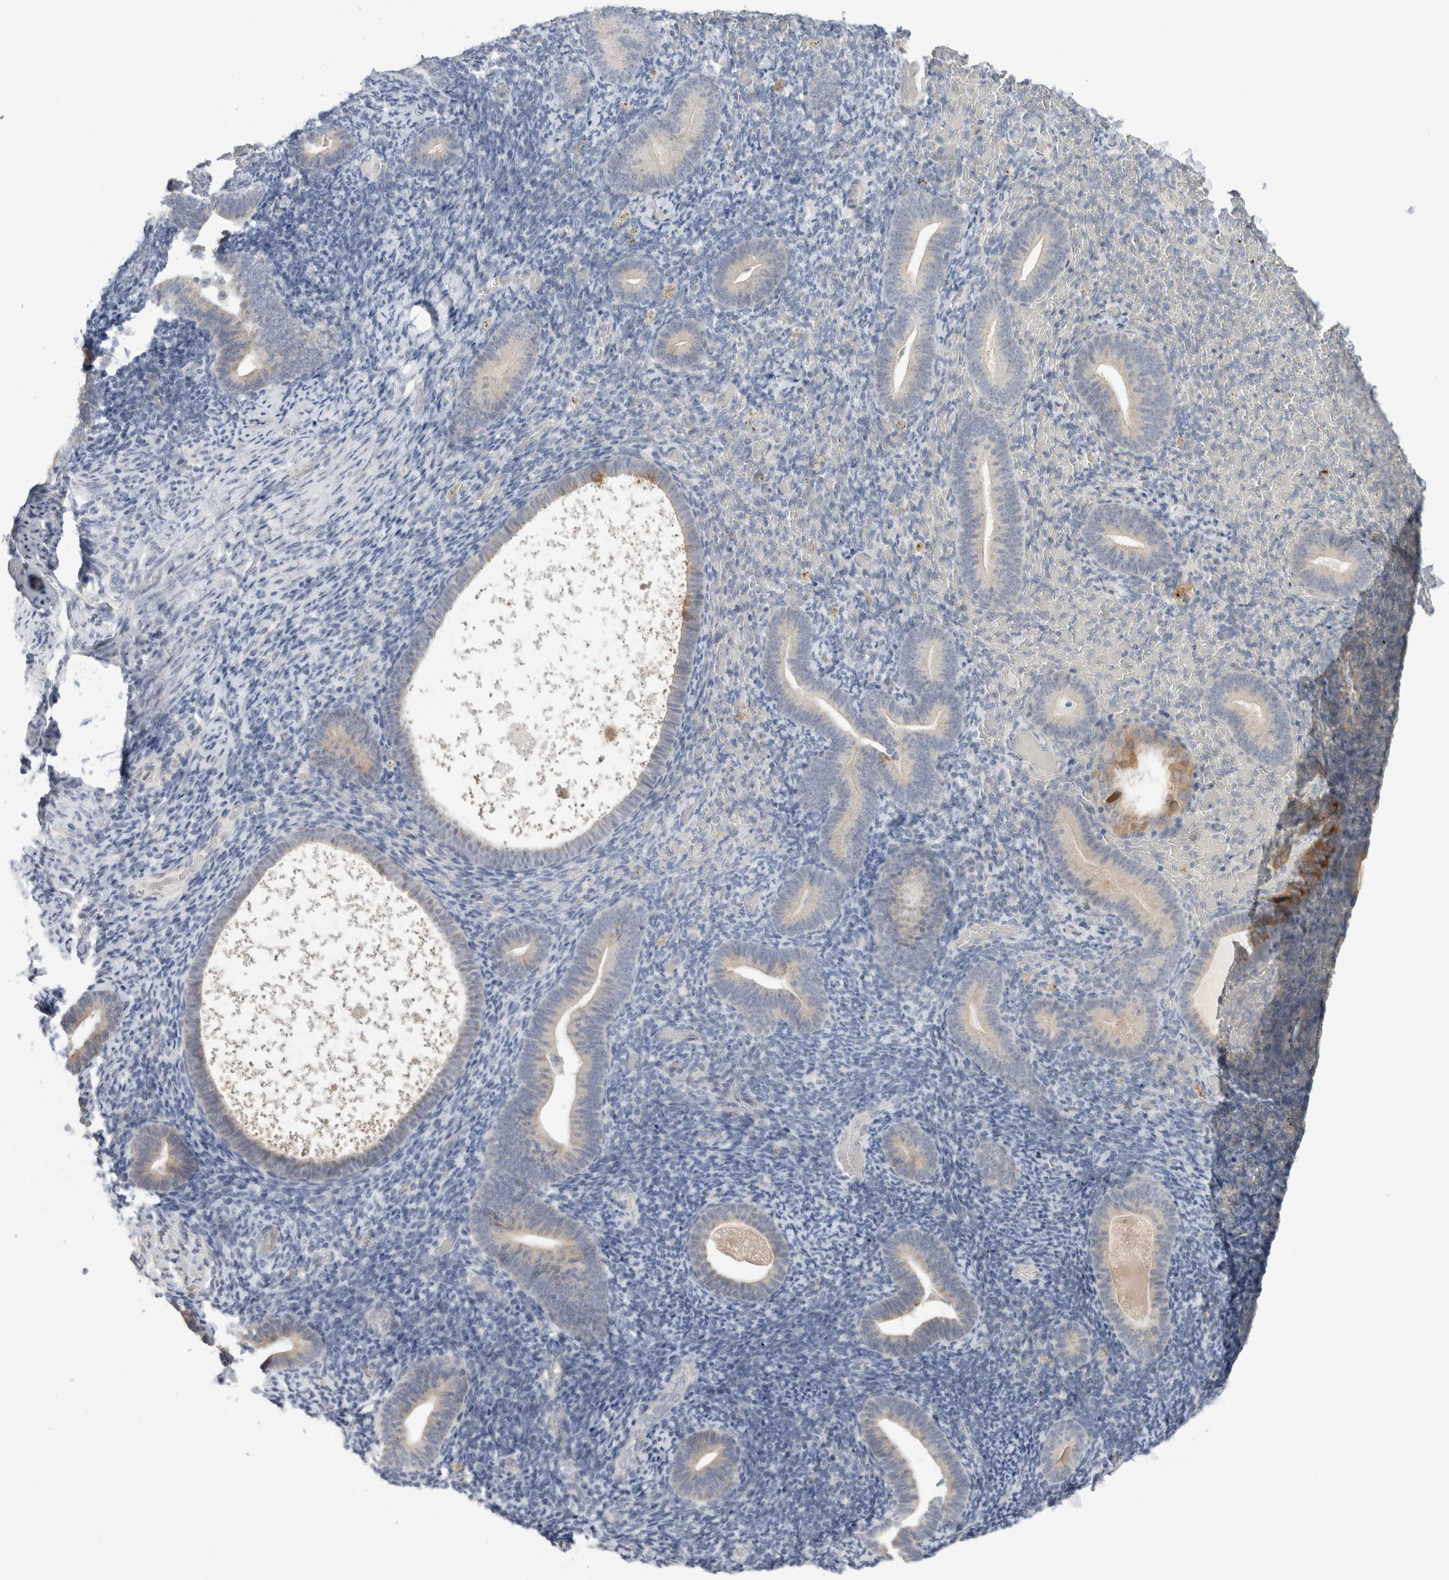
{"staining": {"intensity": "negative", "quantity": "none", "location": "none"}, "tissue": "endometrium", "cell_type": "Cells in endometrial stroma", "image_type": "normal", "snomed": [{"axis": "morphology", "description": "Normal tissue, NOS"}, {"axis": "topography", "description": "Endometrium"}], "caption": "DAB (3,3'-diaminobenzidine) immunohistochemical staining of benign human endometrium shows no significant expression in cells in endometrial stroma.", "gene": "SYTL5", "patient": {"sex": "female", "age": 51}}